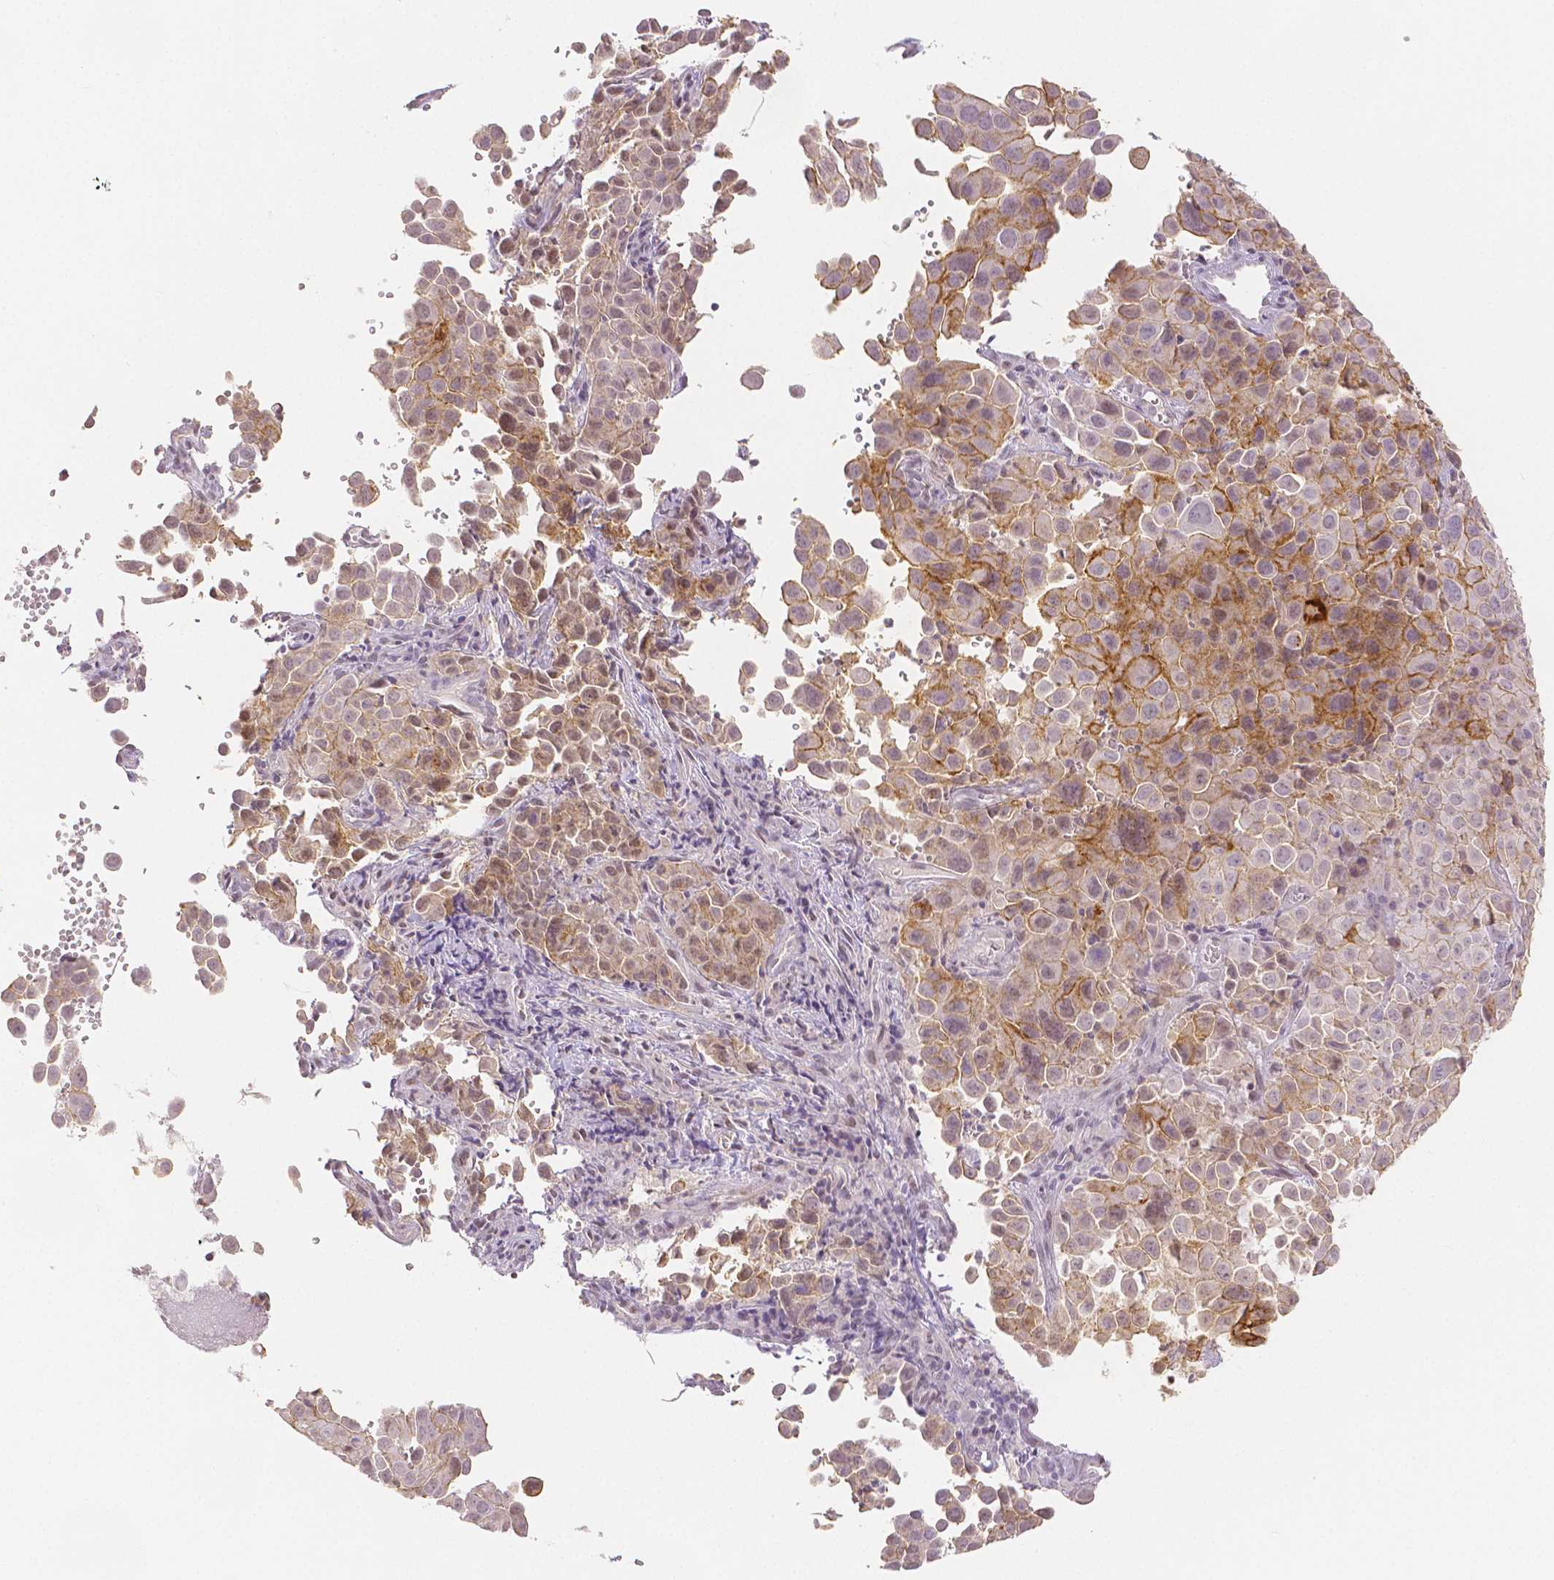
{"staining": {"intensity": "moderate", "quantity": "<25%", "location": "cytoplasmic/membranous"}, "tissue": "cervical cancer", "cell_type": "Tumor cells", "image_type": "cancer", "snomed": [{"axis": "morphology", "description": "Squamous cell carcinoma, NOS"}, {"axis": "topography", "description": "Cervix"}], "caption": "Immunohistochemical staining of cervical cancer (squamous cell carcinoma) shows low levels of moderate cytoplasmic/membranous protein expression in about <25% of tumor cells.", "gene": "OCLN", "patient": {"sex": "female", "age": 55}}